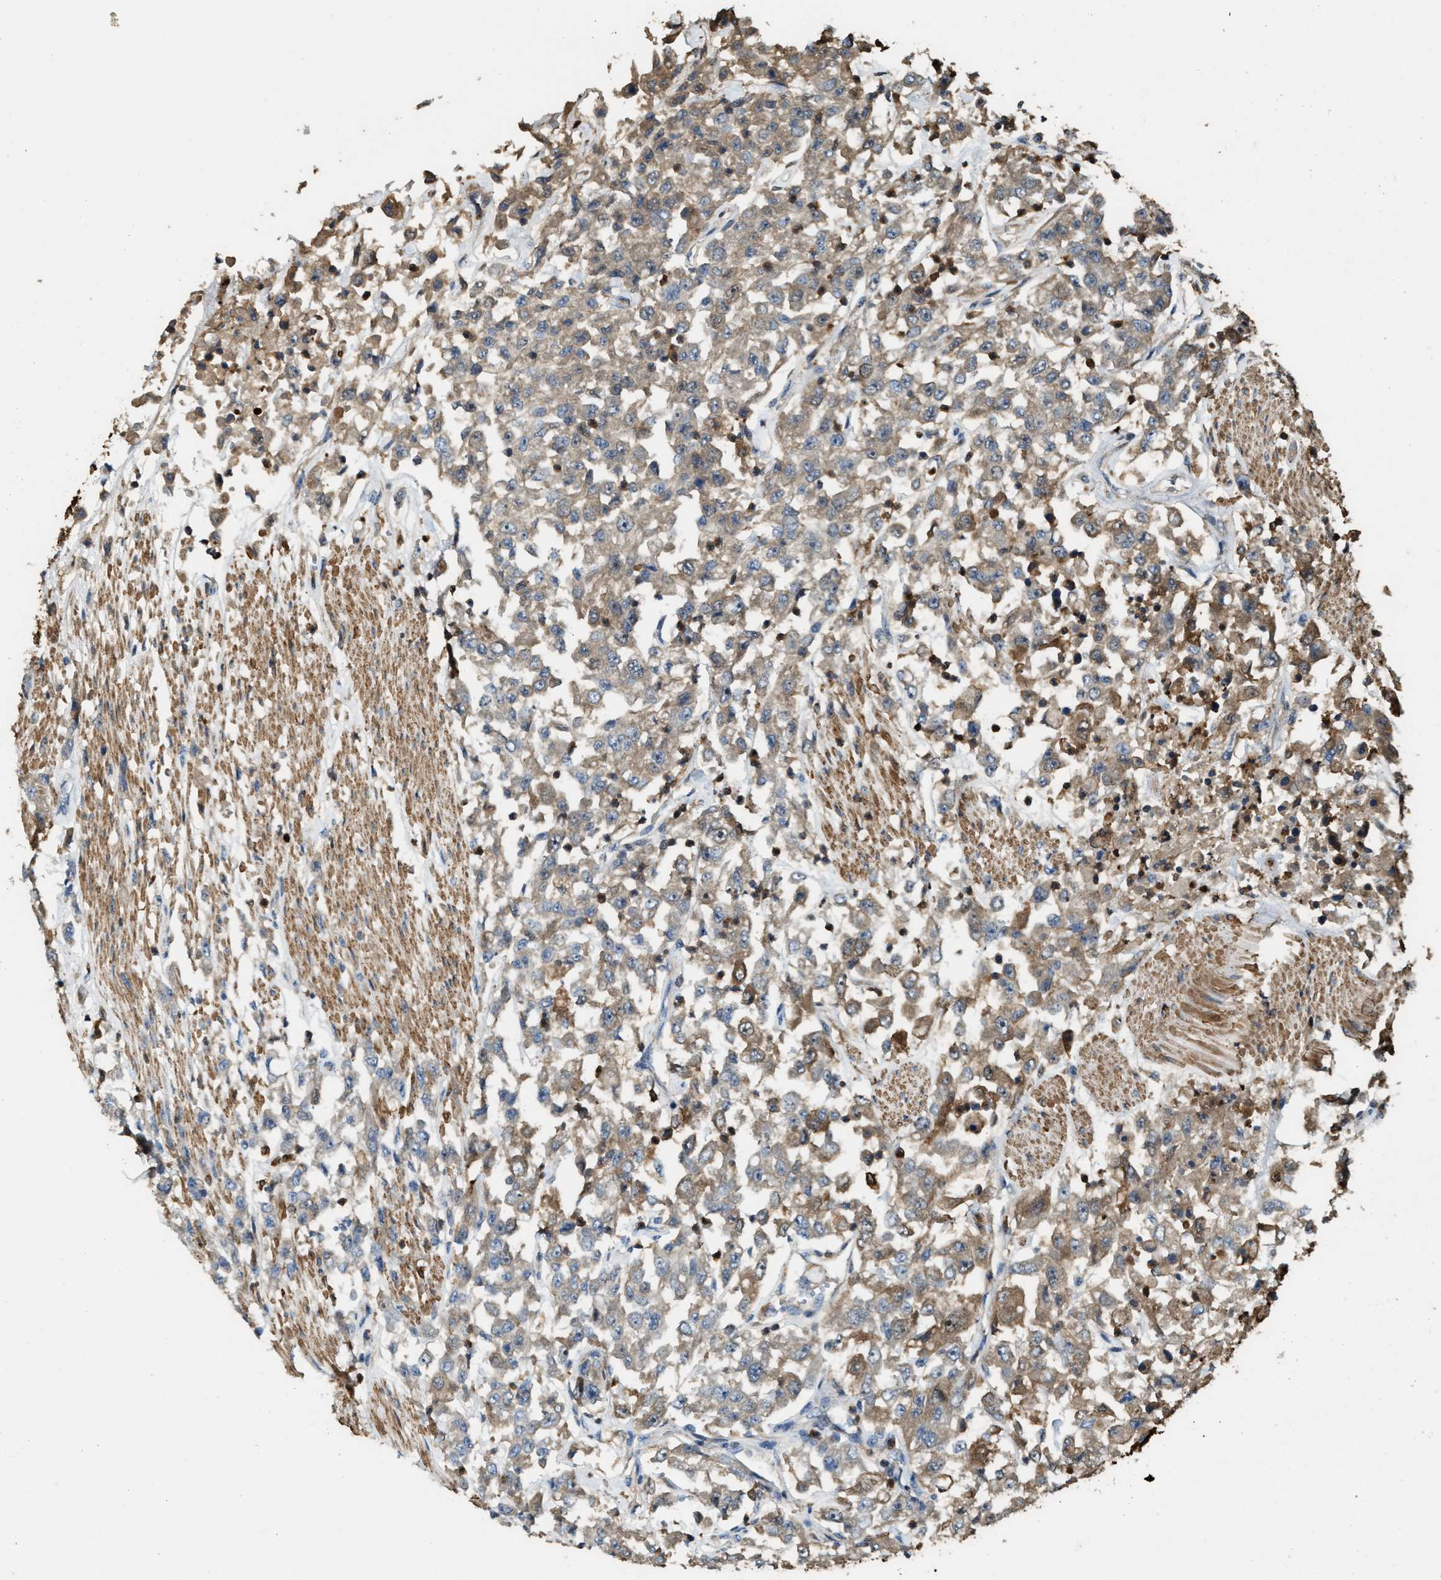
{"staining": {"intensity": "weak", "quantity": ">75%", "location": "cytoplasmic/membranous"}, "tissue": "urothelial cancer", "cell_type": "Tumor cells", "image_type": "cancer", "snomed": [{"axis": "morphology", "description": "Urothelial carcinoma, High grade"}, {"axis": "topography", "description": "Urinary bladder"}], "caption": "Immunohistochemical staining of human high-grade urothelial carcinoma demonstrates low levels of weak cytoplasmic/membranous protein staining in approximately >75% of tumor cells. (IHC, brightfield microscopy, high magnification).", "gene": "SERPINB5", "patient": {"sex": "male", "age": 46}}